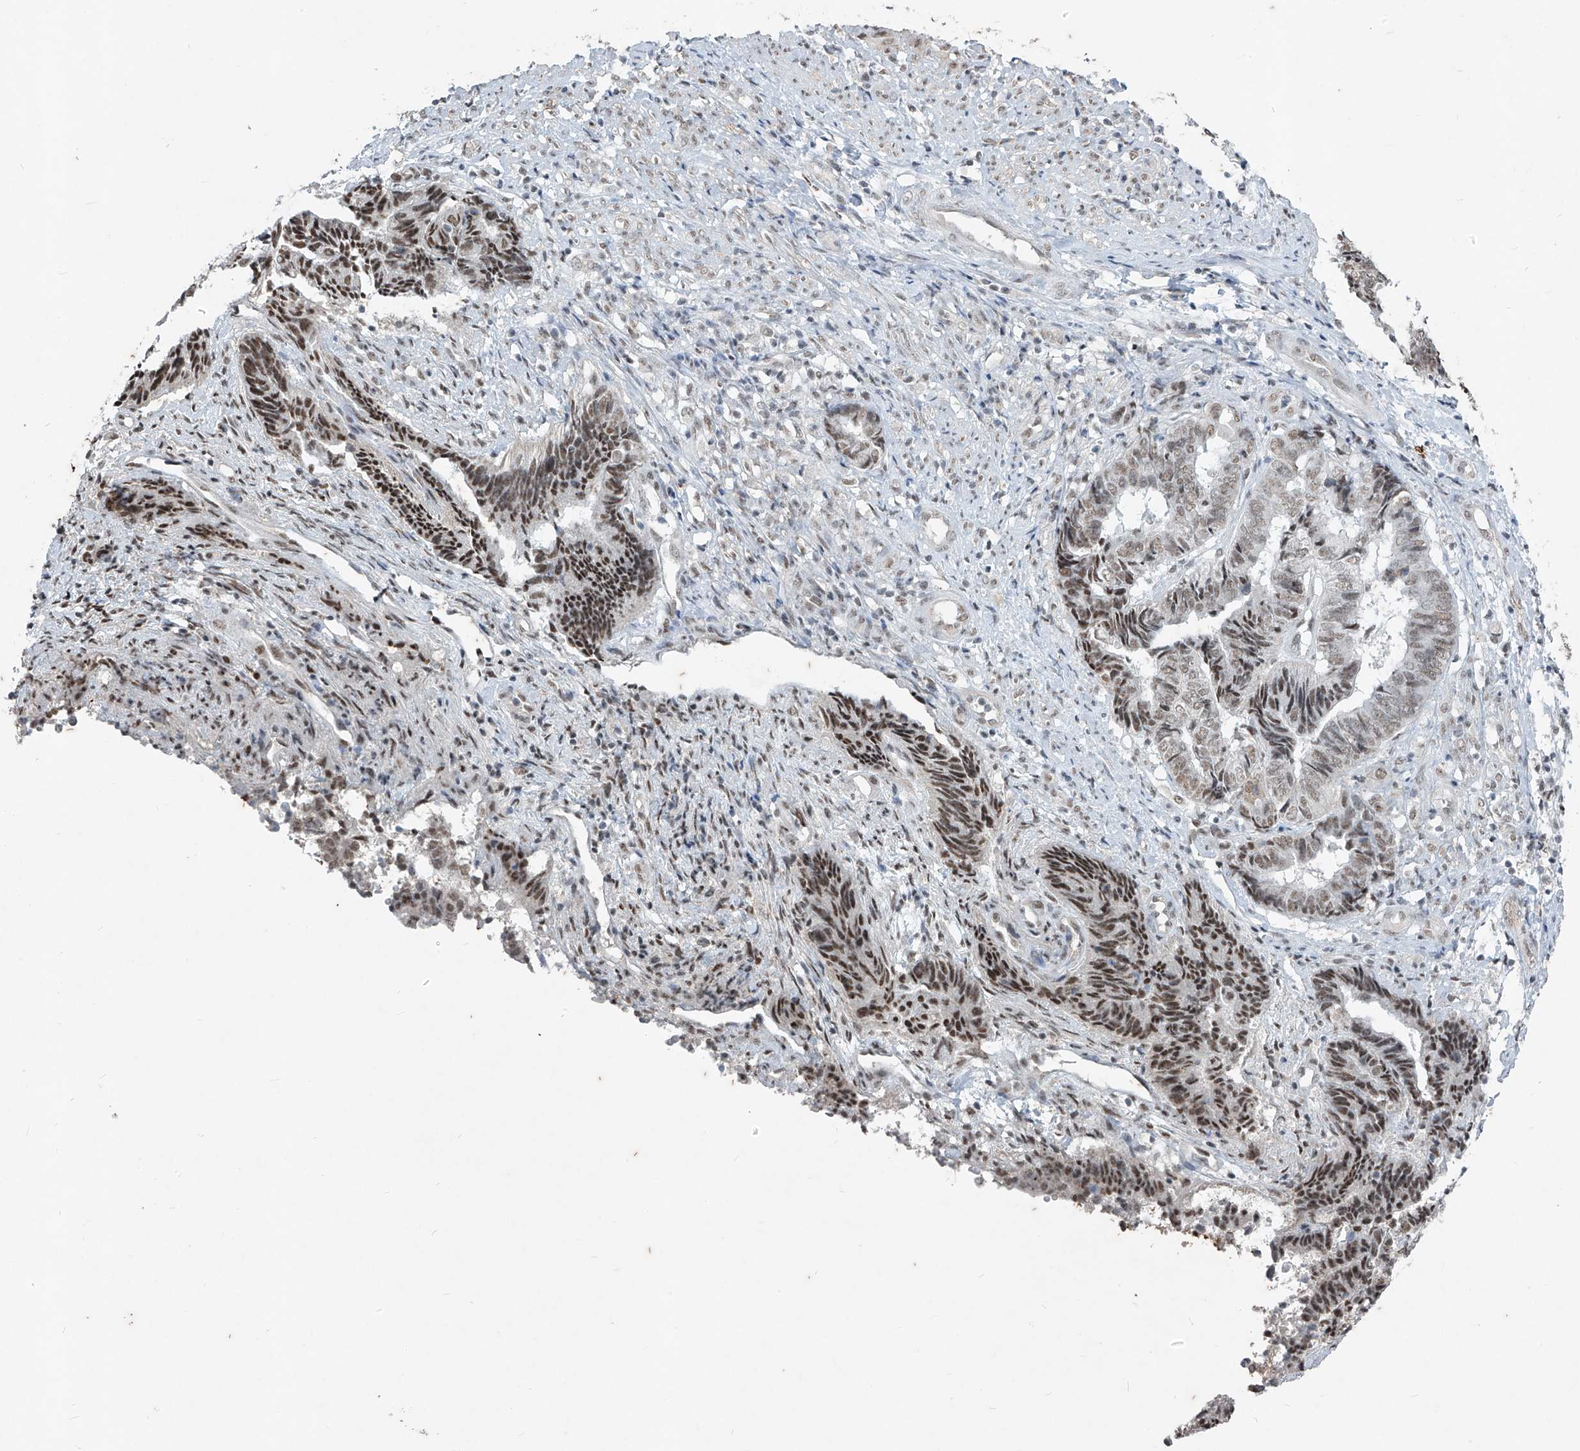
{"staining": {"intensity": "moderate", "quantity": "25%-75%", "location": "nuclear"}, "tissue": "endometrial cancer", "cell_type": "Tumor cells", "image_type": "cancer", "snomed": [{"axis": "morphology", "description": "Adenocarcinoma, NOS"}, {"axis": "topography", "description": "Uterus"}, {"axis": "topography", "description": "Endometrium"}], "caption": "The immunohistochemical stain labels moderate nuclear expression in tumor cells of endometrial cancer tissue. (IHC, brightfield microscopy, high magnification).", "gene": "TFEC", "patient": {"sex": "female", "age": 70}}